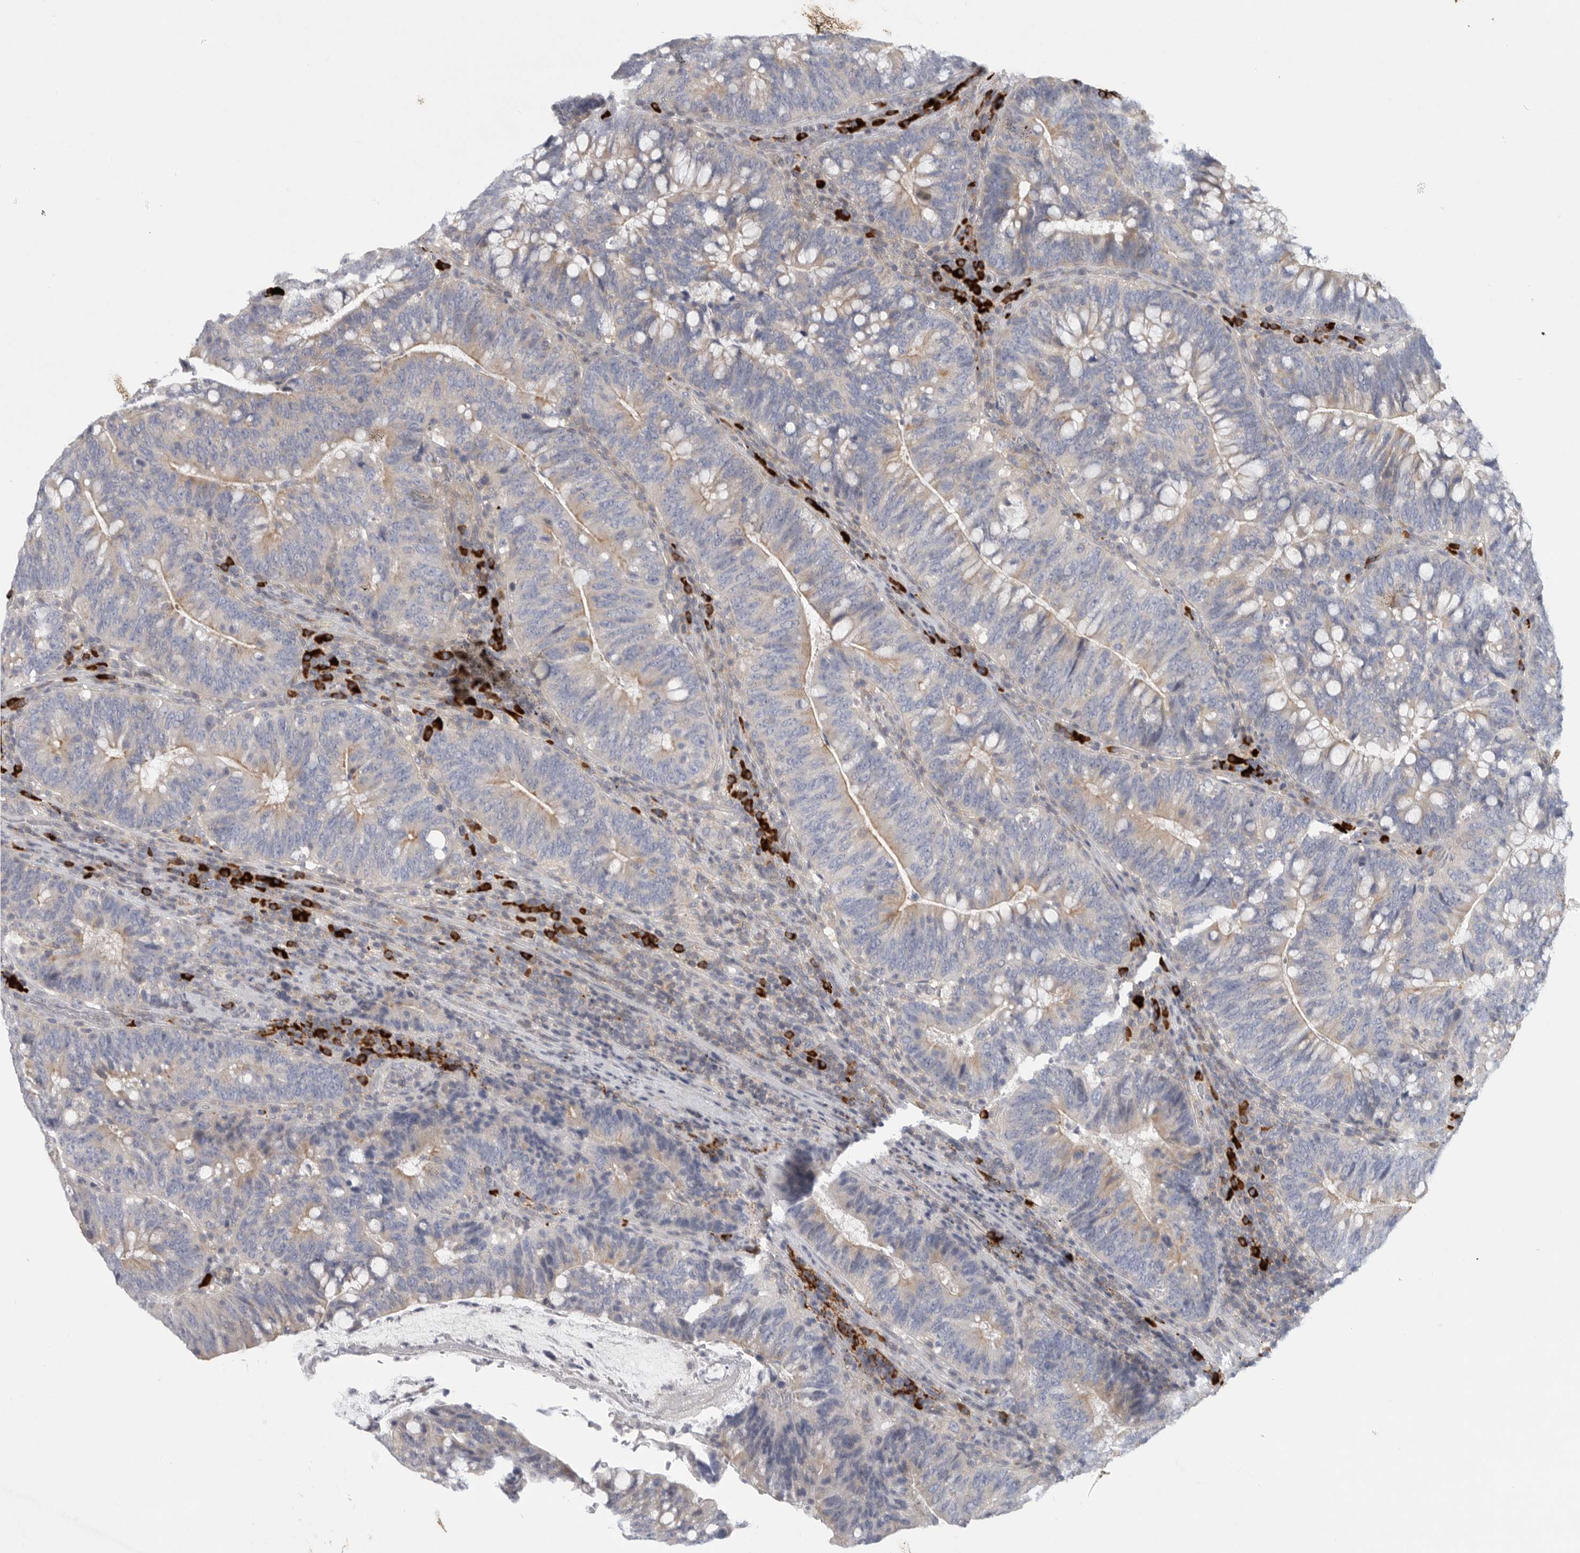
{"staining": {"intensity": "weak", "quantity": "<25%", "location": "cytoplasmic/membranous"}, "tissue": "colorectal cancer", "cell_type": "Tumor cells", "image_type": "cancer", "snomed": [{"axis": "morphology", "description": "Adenocarcinoma, NOS"}, {"axis": "topography", "description": "Colon"}], "caption": "DAB (3,3'-diaminobenzidine) immunohistochemical staining of colorectal adenocarcinoma displays no significant staining in tumor cells.", "gene": "TMEM69", "patient": {"sex": "female", "age": 66}}